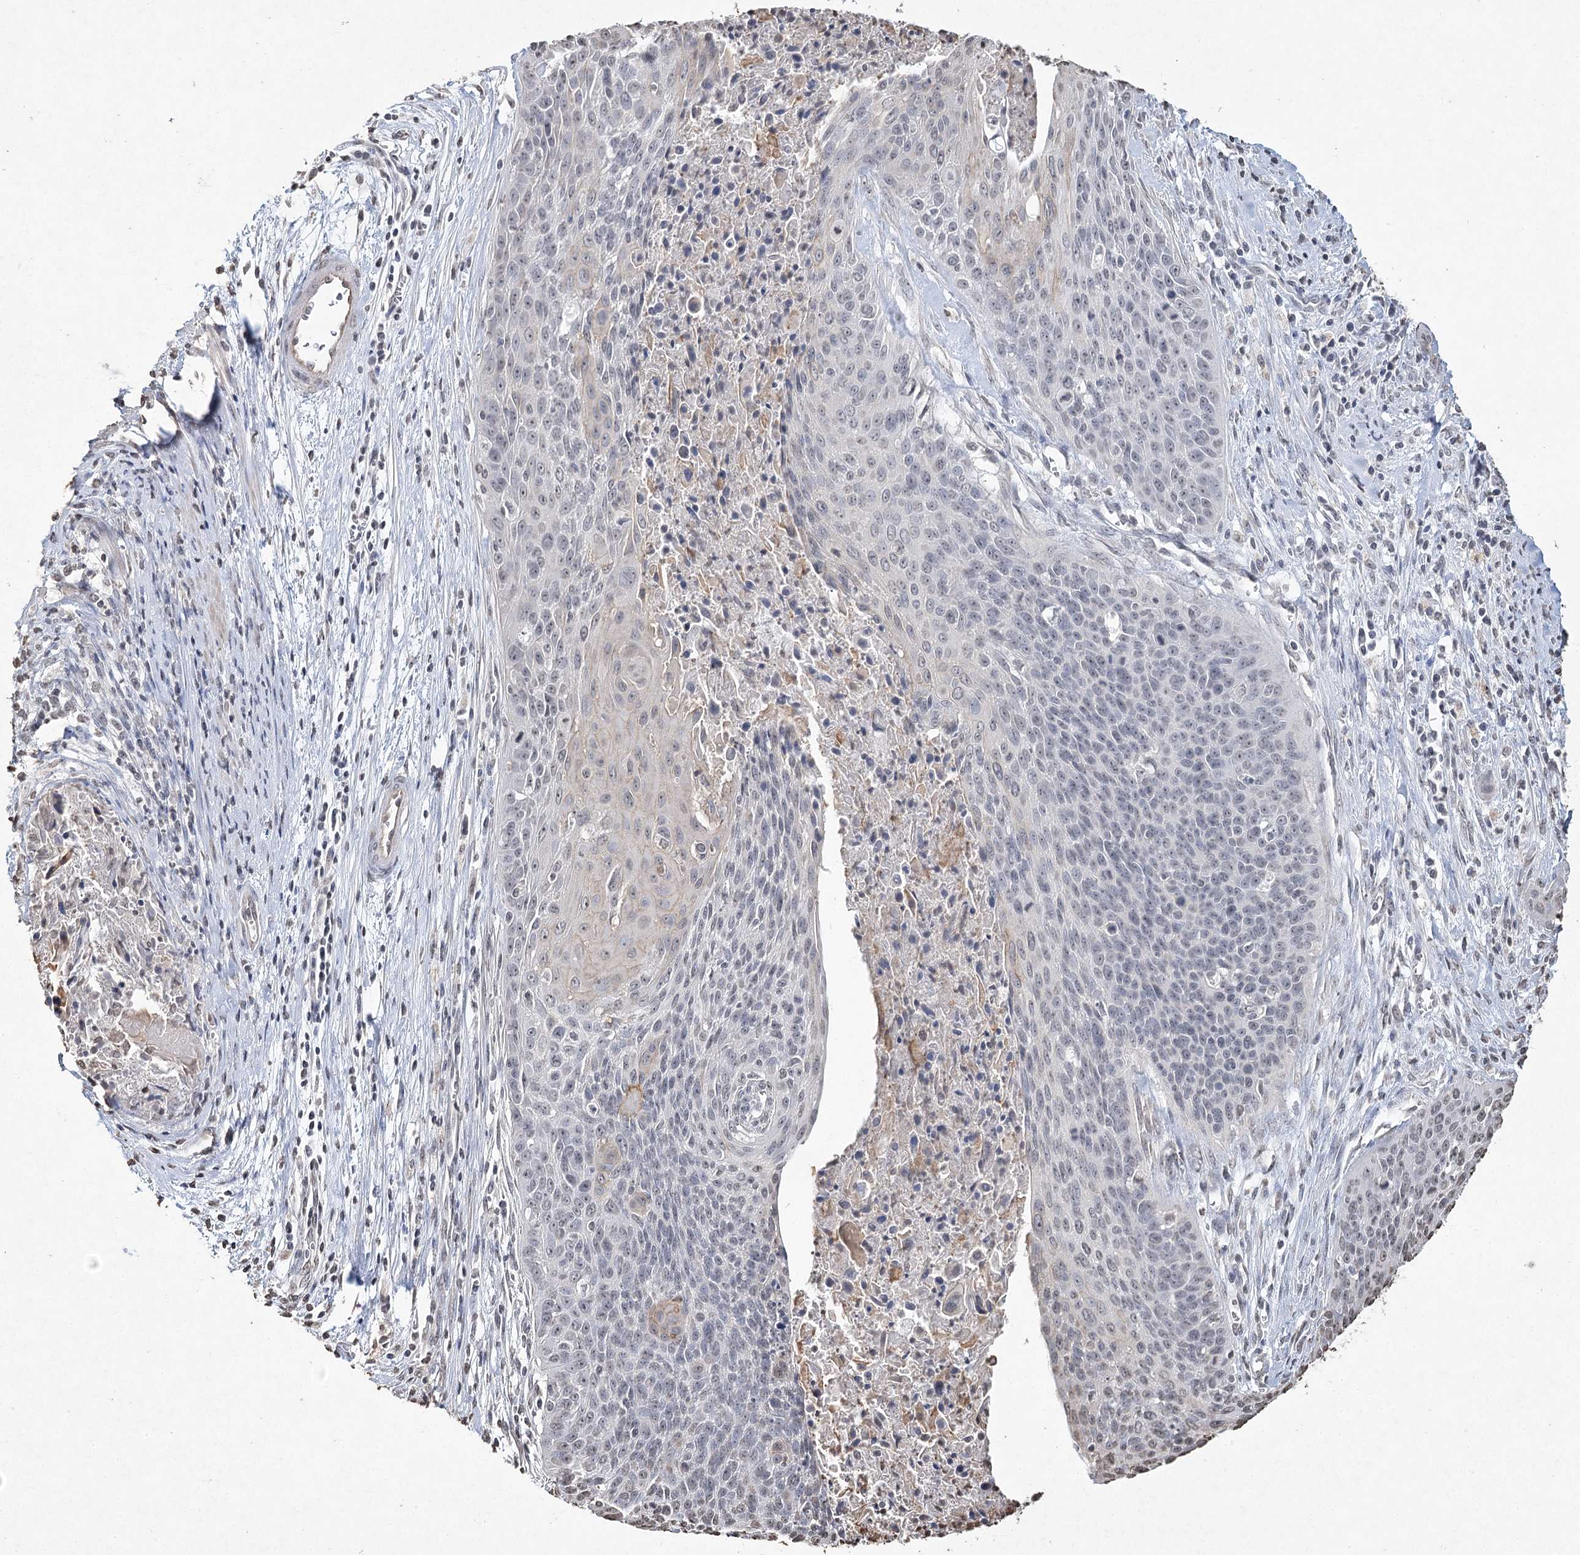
{"staining": {"intensity": "negative", "quantity": "none", "location": "none"}, "tissue": "cervical cancer", "cell_type": "Tumor cells", "image_type": "cancer", "snomed": [{"axis": "morphology", "description": "Squamous cell carcinoma, NOS"}, {"axis": "topography", "description": "Cervix"}], "caption": "Immunohistochemistry histopathology image of squamous cell carcinoma (cervical) stained for a protein (brown), which reveals no expression in tumor cells. (Immunohistochemistry, brightfield microscopy, high magnification).", "gene": "DMXL1", "patient": {"sex": "female", "age": 55}}